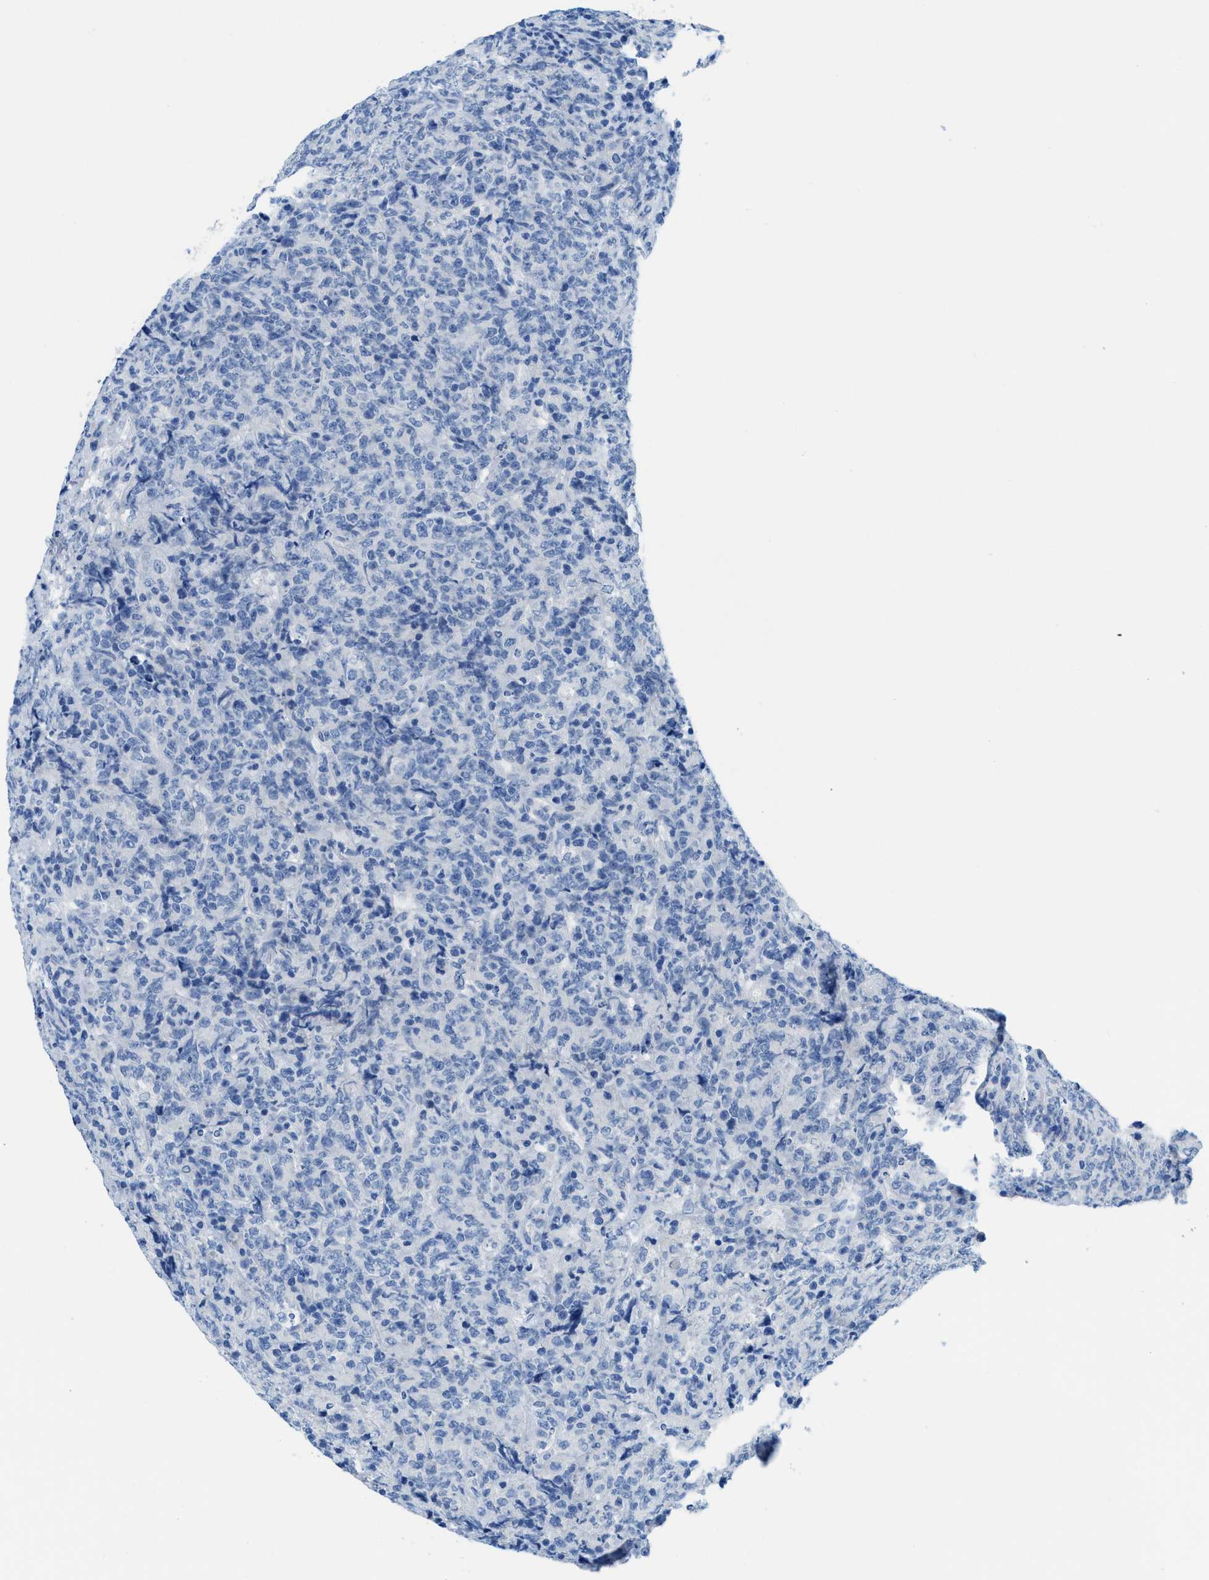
{"staining": {"intensity": "negative", "quantity": "none", "location": "none"}, "tissue": "lymphoma", "cell_type": "Tumor cells", "image_type": "cancer", "snomed": [{"axis": "morphology", "description": "Malignant lymphoma, non-Hodgkin's type, High grade"}, {"axis": "topography", "description": "Tonsil"}], "caption": "This is a photomicrograph of immunohistochemistry staining of malignant lymphoma, non-Hodgkin's type (high-grade), which shows no positivity in tumor cells.", "gene": "MBL2", "patient": {"sex": "female", "age": 36}}